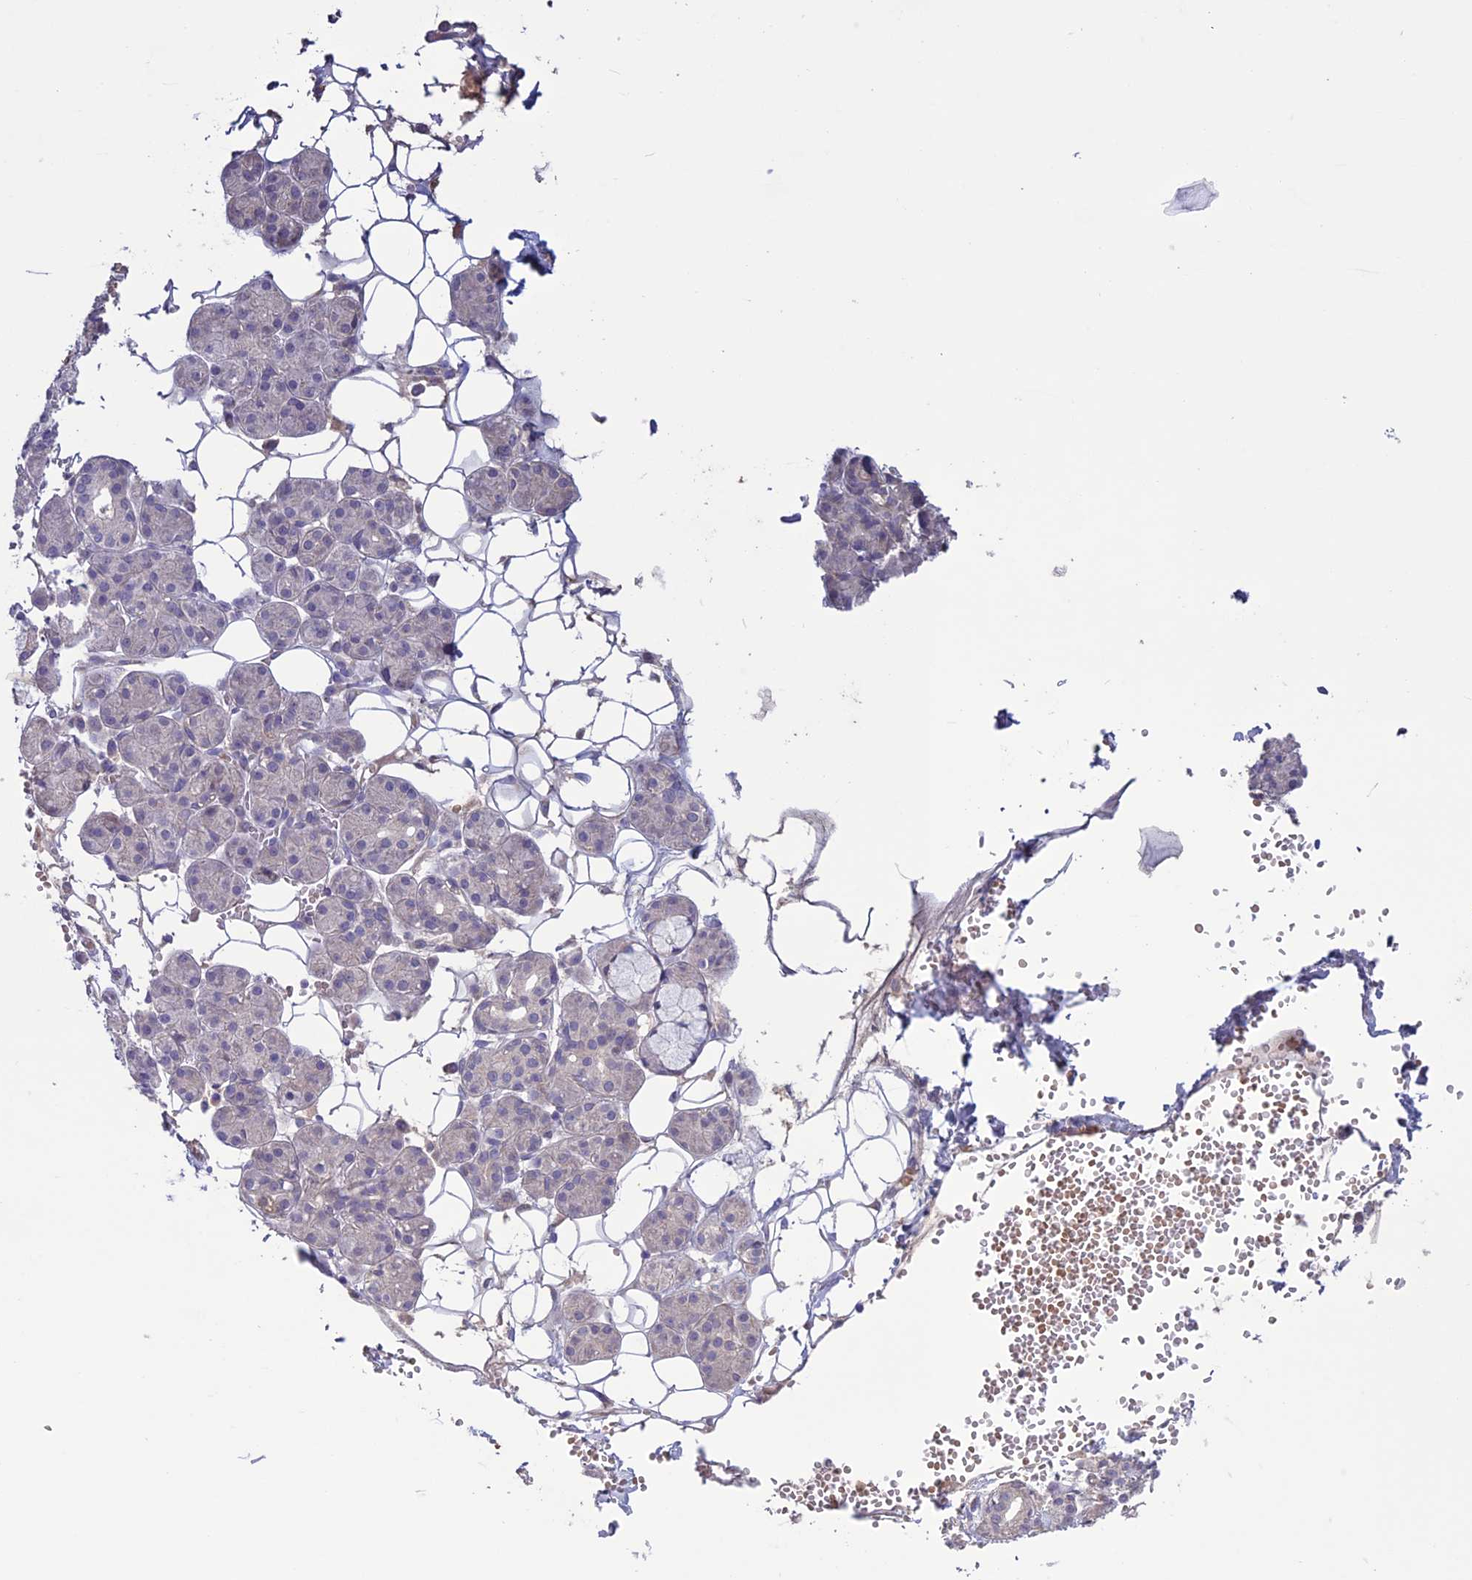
{"staining": {"intensity": "weak", "quantity": "<25%", "location": "cytoplasmic/membranous"}, "tissue": "salivary gland", "cell_type": "Glandular cells", "image_type": "normal", "snomed": [{"axis": "morphology", "description": "Normal tissue, NOS"}, {"axis": "topography", "description": "Salivary gland"}], "caption": "This is an immunohistochemistry (IHC) histopathology image of normal salivary gland. There is no expression in glandular cells.", "gene": "C2orf76", "patient": {"sex": "male", "age": 63}}